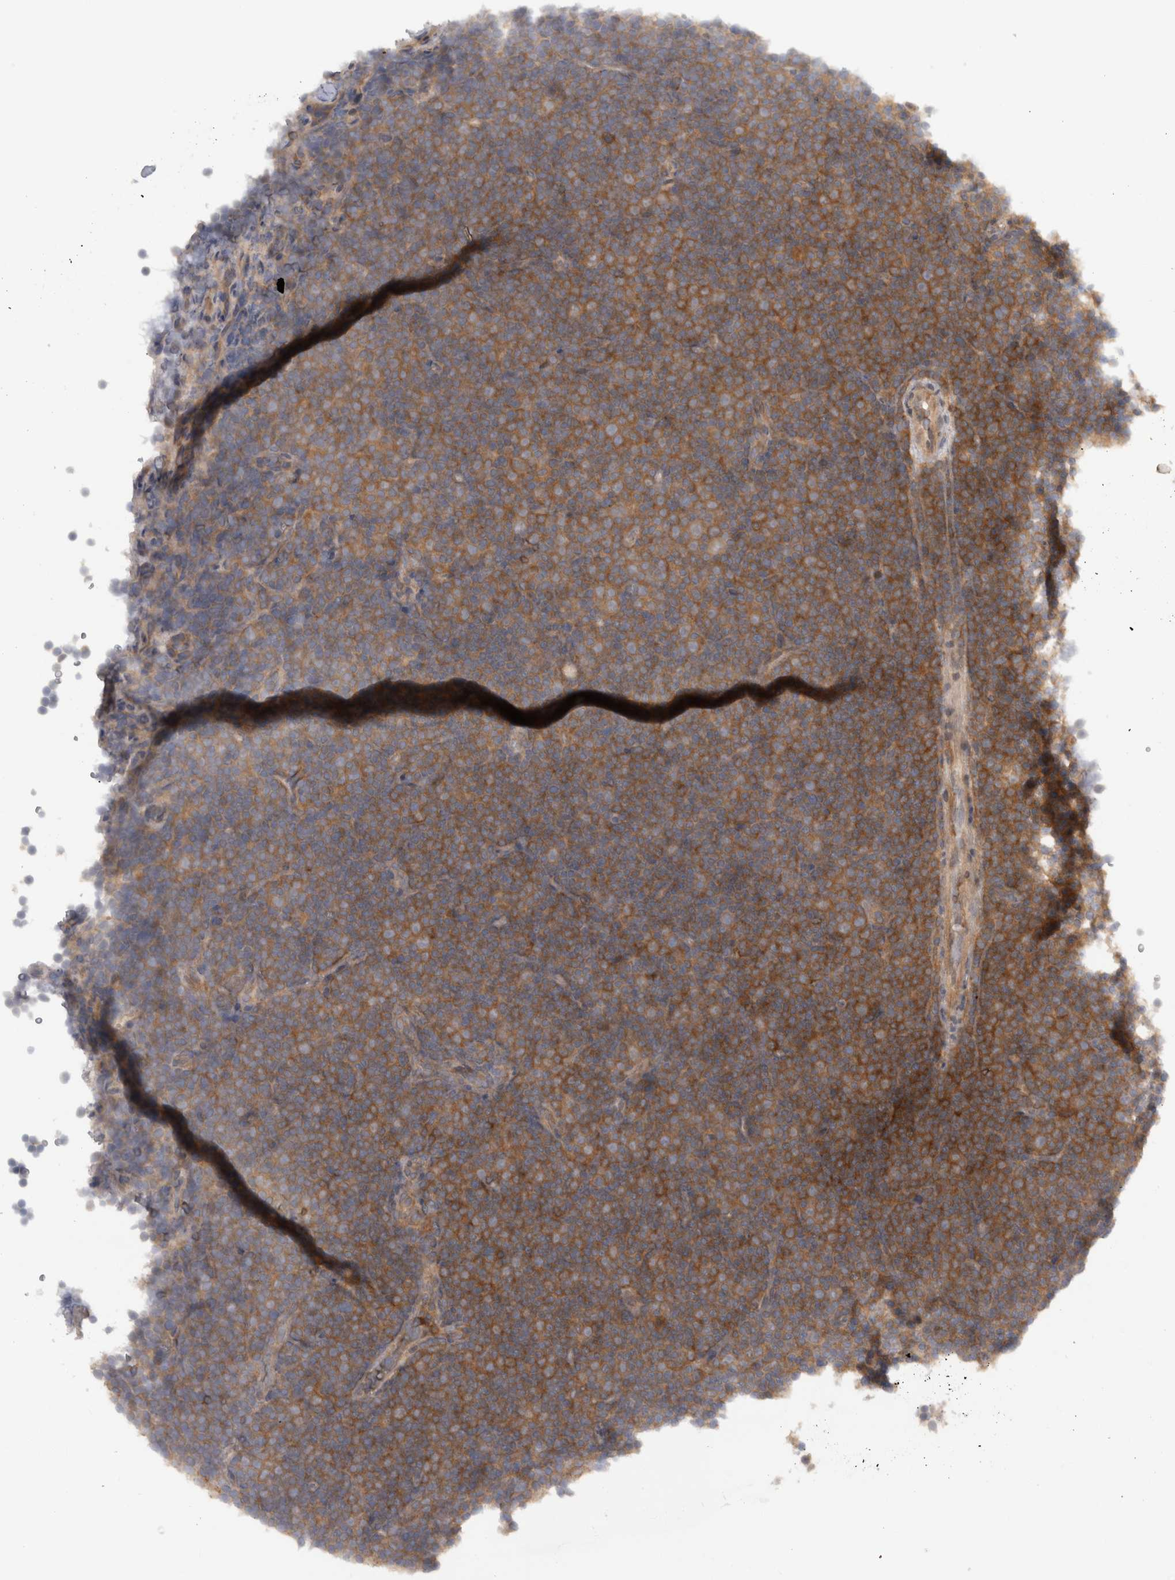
{"staining": {"intensity": "strong", "quantity": ">75%", "location": "cytoplasmic/membranous"}, "tissue": "lymphoma", "cell_type": "Tumor cells", "image_type": "cancer", "snomed": [{"axis": "morphology", "description": "Malignant lymphoma, non-Hodgkin's type, Low grade"}, {"axis": "topography", "description": "Lymph node"}], "caption": "The micrograph exhibits a brown stain indicating the presence of a protein in the cytoplasmic/membranous of tumor cells in malignant lymphoma, non-Hodgkin's type (low-grade).", "gene": "VEPH1", "patient": {"sex": "female", "age": 67}}